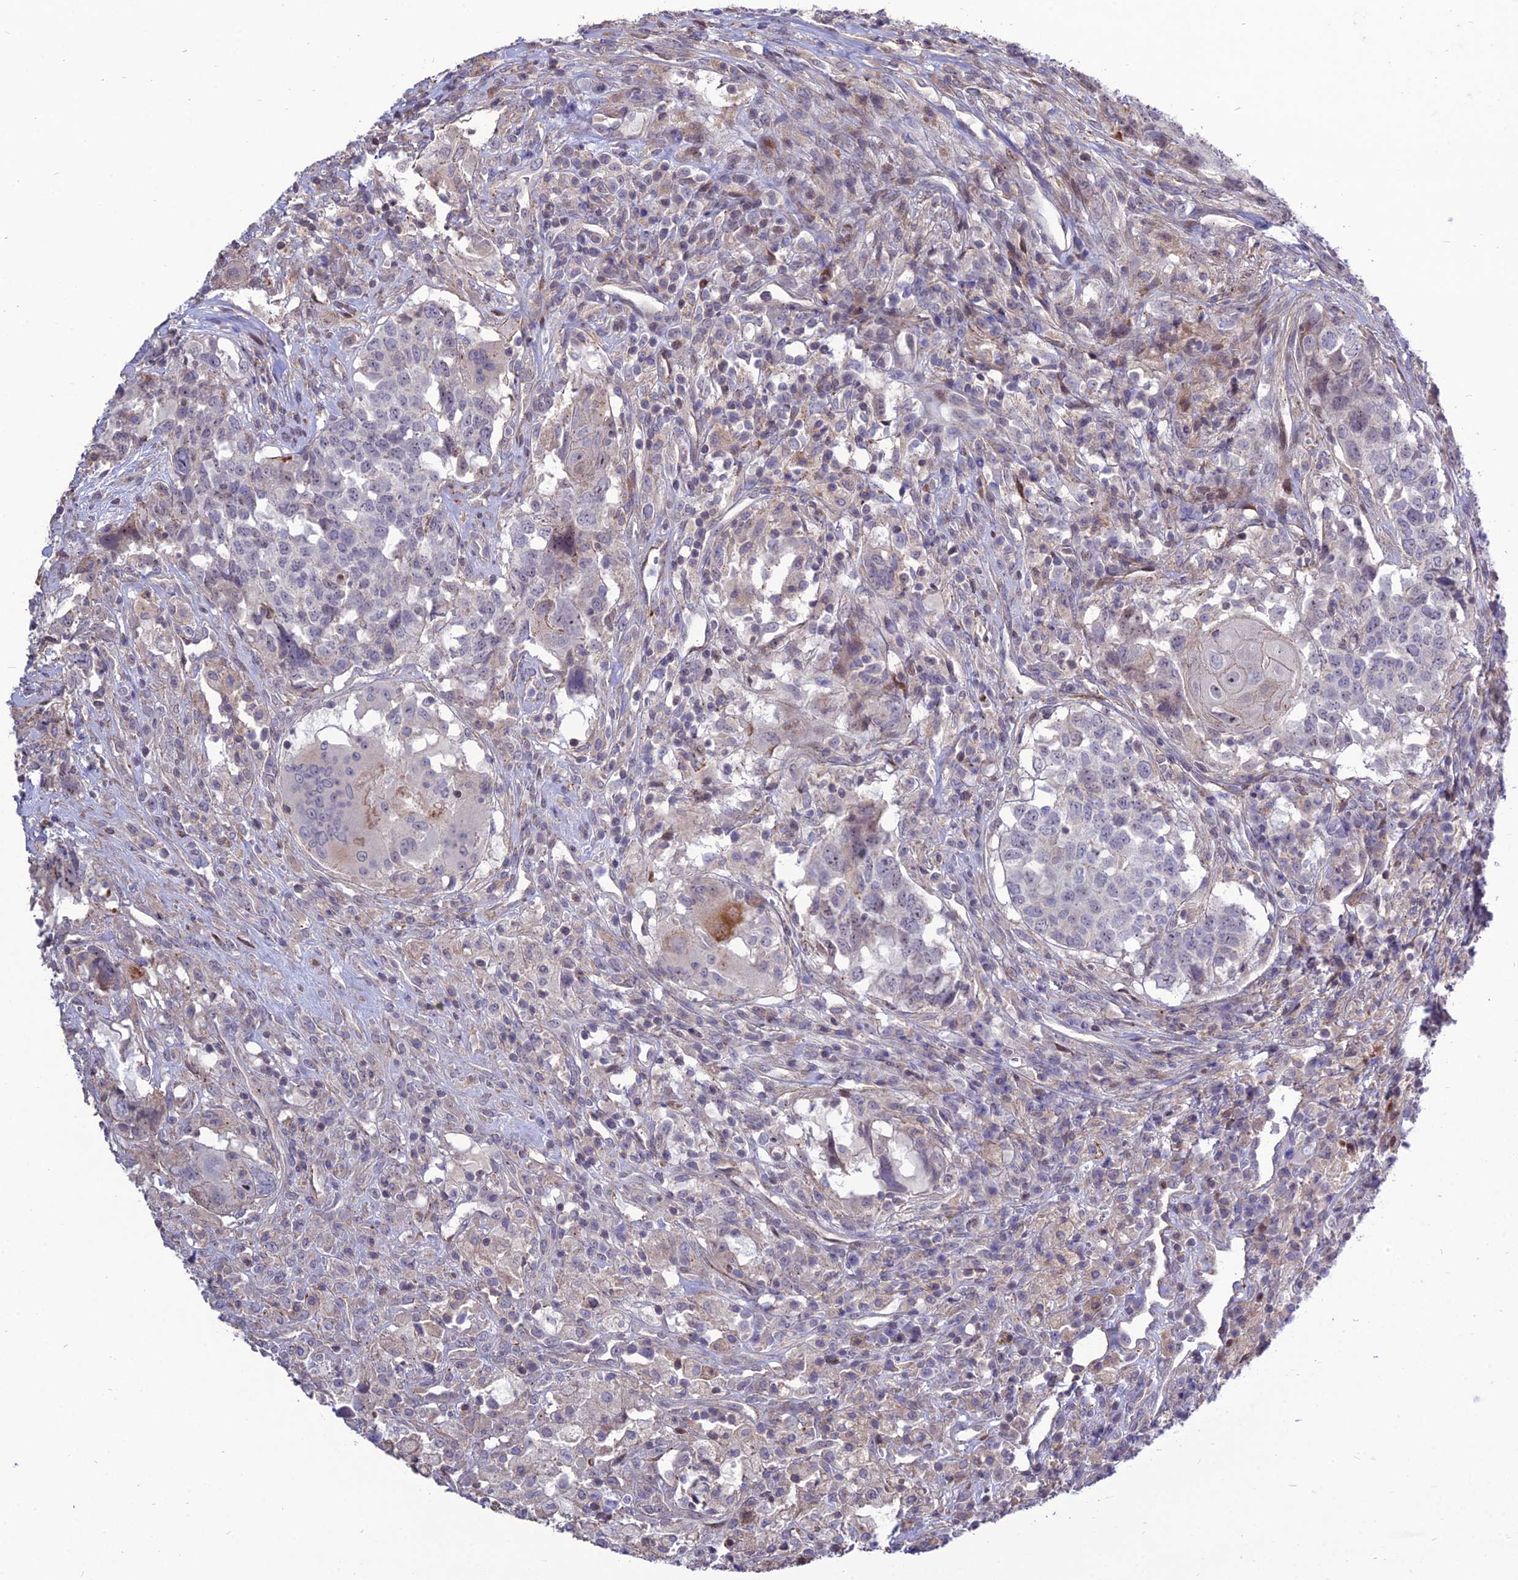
{"staining": {"intensity": "negative", "quantity": "none", "location": "none"}, "tissue": "head and neck cancer", "cell_type": "Tumor cells", "image_type": "cancer", "snomed": [{"axis": "morphology", "description": "Squamous cell carcinoma, NOS"}, {"axis": "topography", "description": "Head-Neck"}], "caption": "Immunohistochemistry of human squamous cell carcinoma (head and neck) exhibits no expression in tumor cells.", "gene": "TSPYL2", "patient": {"sex": "male", "age": 66}}